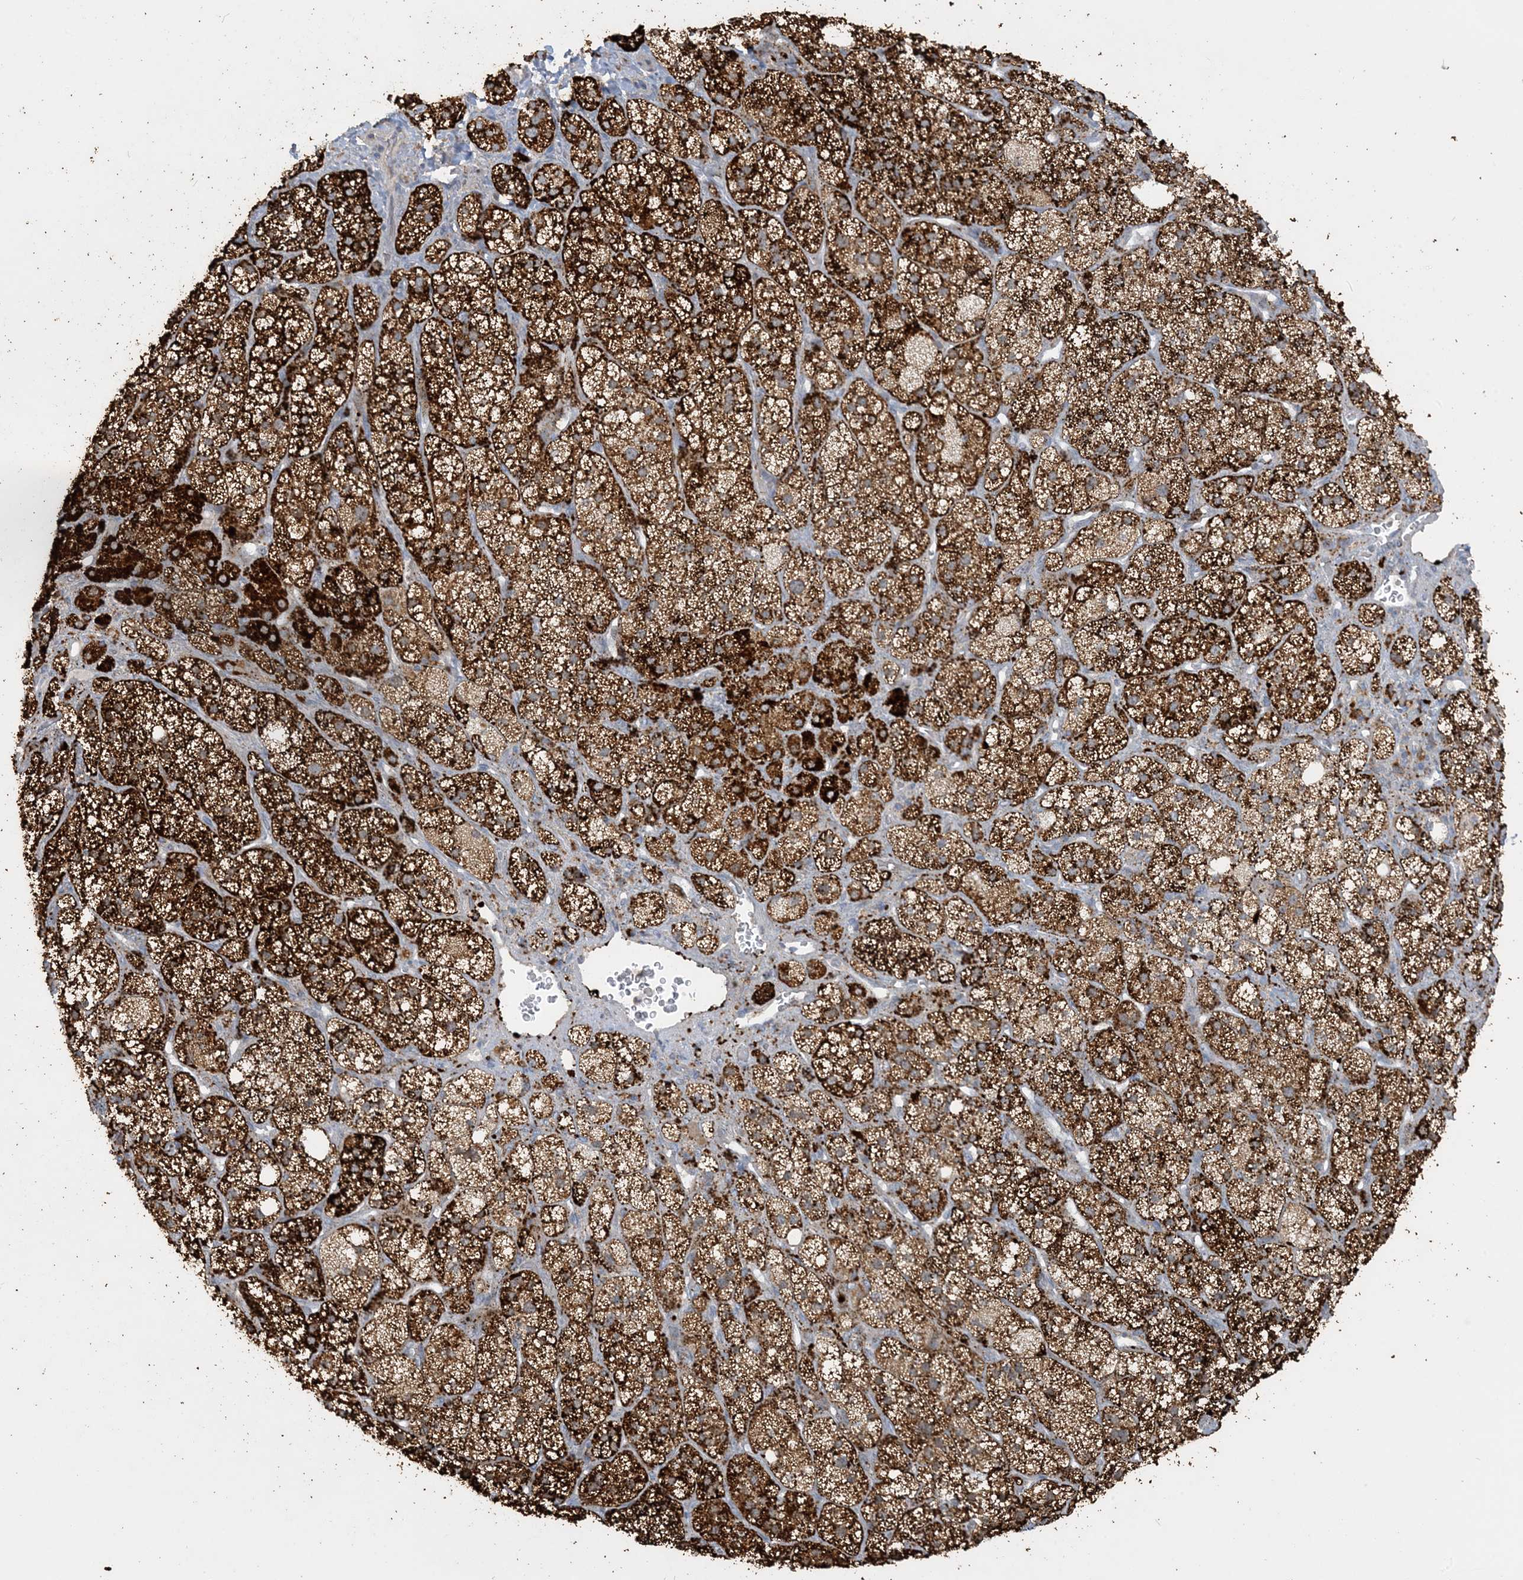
{"staining": {"intensity": "strong", "quantity": ">75%", "location": "cytoplasmic/membranous"}, "tissue": "adrenal gland", "cell_type": "Glandular cells", "image_type": "normal", "snomed": [{"axis": "morphology", "description": "Normal tissue, NOS"}, {"axis": "topography", "description": "Adrenal gland"}], "caption": "This is a histology image of IHC staining of unremarkable adrenal gland, which shows strong expression in the cytoplasmic/membranous of glandular cells.", "gene": "SFMBT2", "patient": {"sex": "male", "age": 61}}